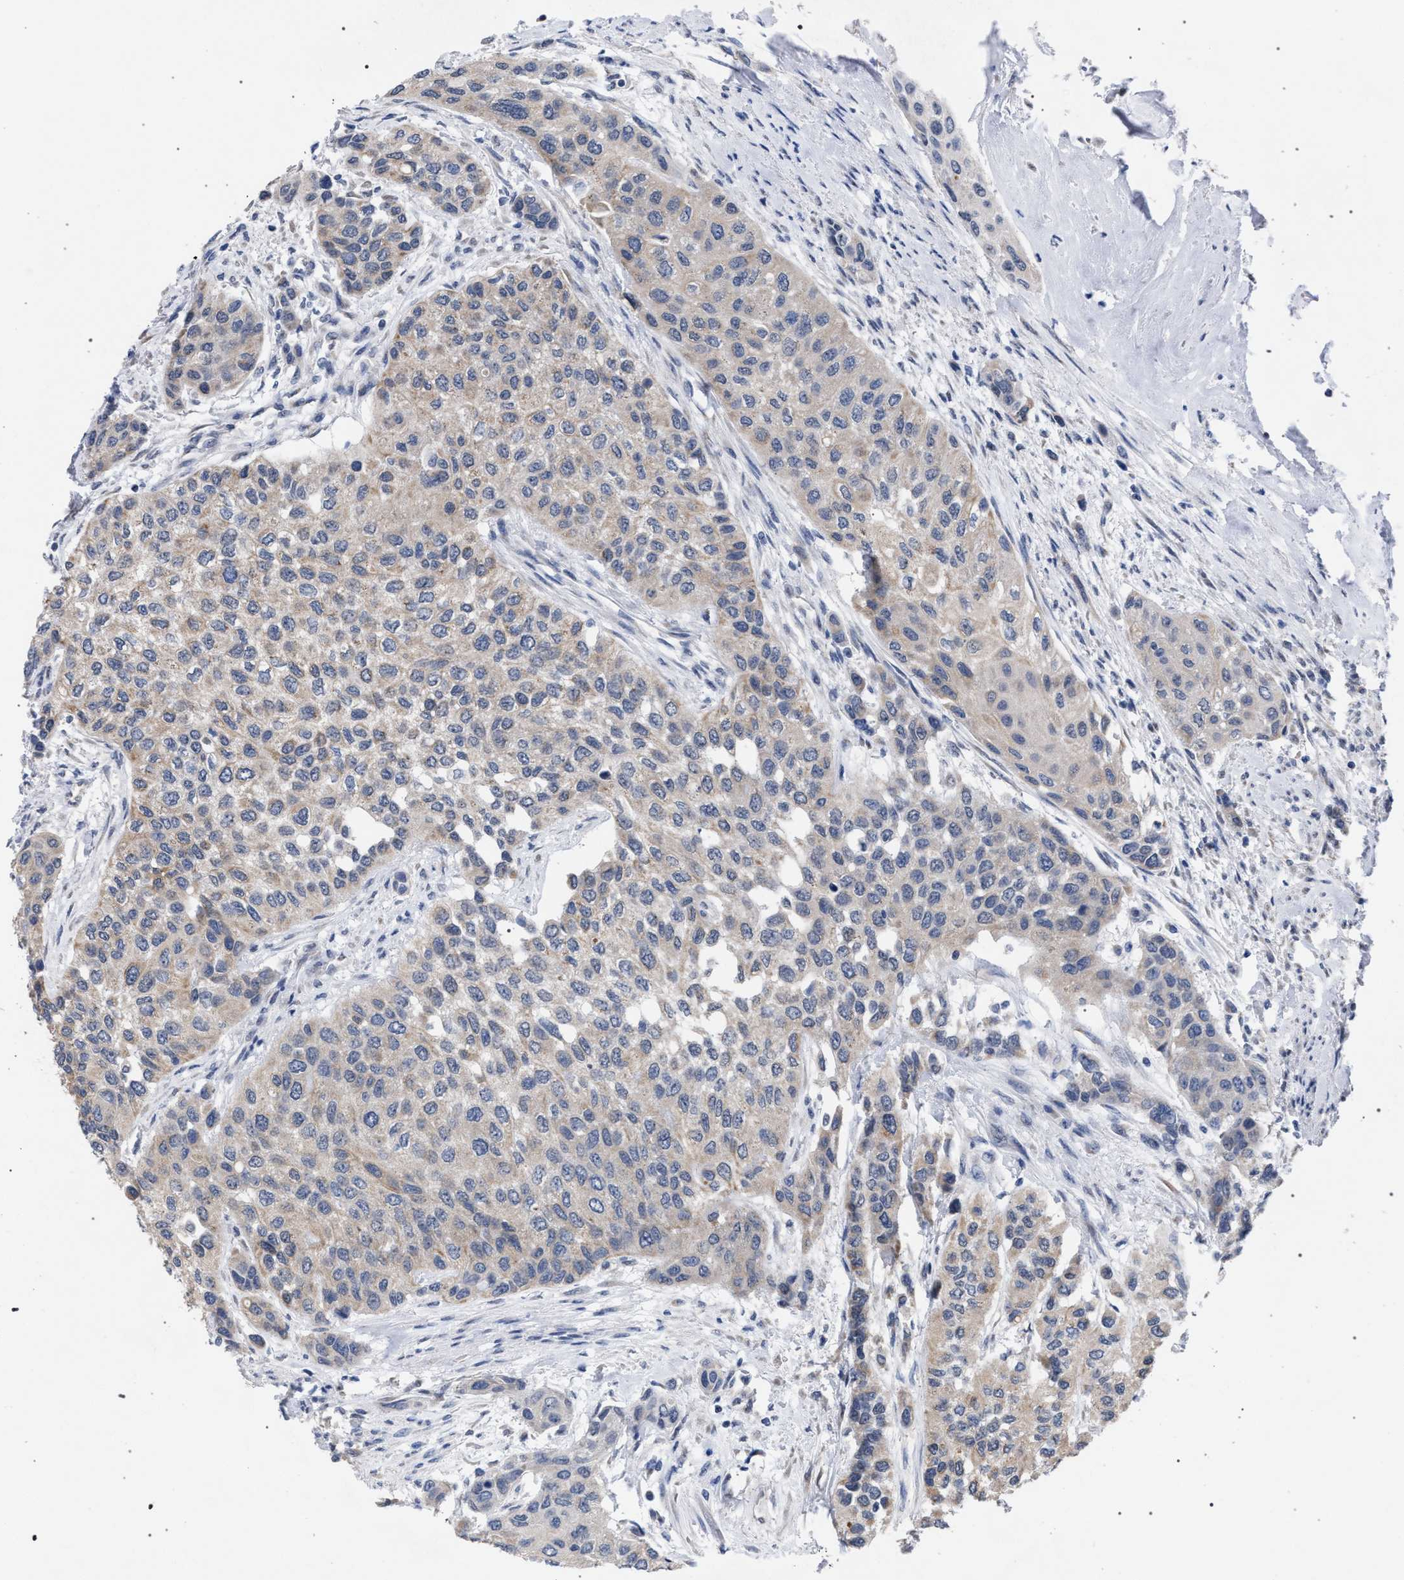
{"staining": {"intensity": "weak", "quantity": "<25%", "location": "cytoplasmic/membranous"}, "tissue": "urothelial cancer", "cell_type": "Tumor cells", "image_type": "cancer", "snomed": [{"axis": "morphology", "description": "Urothelial carcinoma, High grade"}, {"axis": "topography", "description": "Urinary bladder"}], "caption": "Tumor cells are negative for brown protein staining in urothelial carcinoma (high-grade).", "gene": "GOLGA2", "patient": {"sex": "female", "age": 56}}